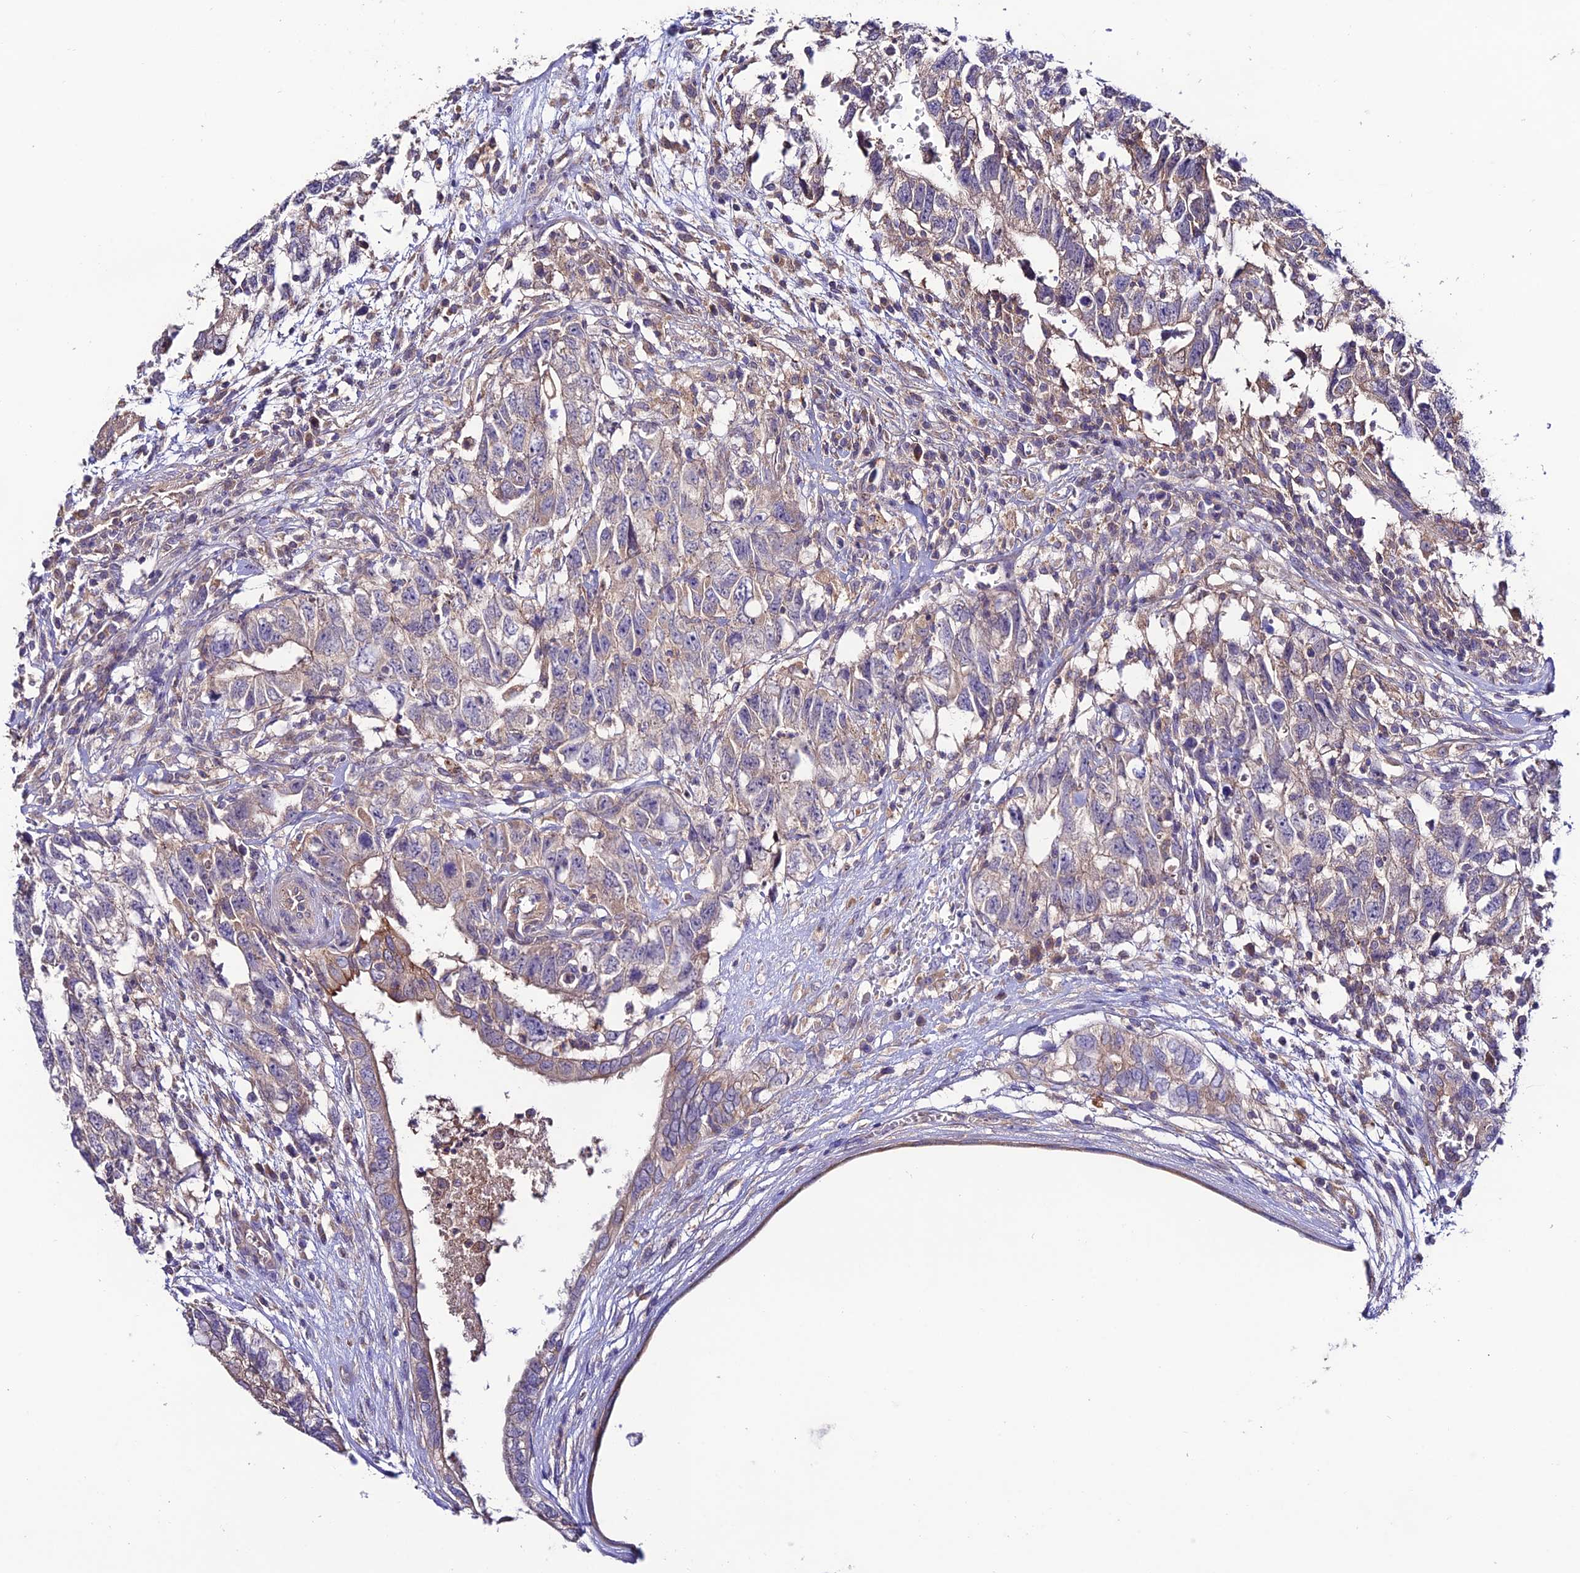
{"staining": {"intensity": "weak", "quantity": "<25%", "location": "cytoplasmic/membranous"}, "tissue": "testis cancer", "cell_type": "Tumor cells", "image_type": "cancer", "snomed": [{"axis": "morphology", "description": "Seminoma, NOS"}, {"axis": "morphology", "description": "Carcinoma, Embryonal, NOS"}, {"axis": "topography", "description": "Testis"}], "caption": "There is no significant positivity in tumor cells of testis cancer.", "gene": "BRME1", "patient": {"sex": "male", "age": 29}}